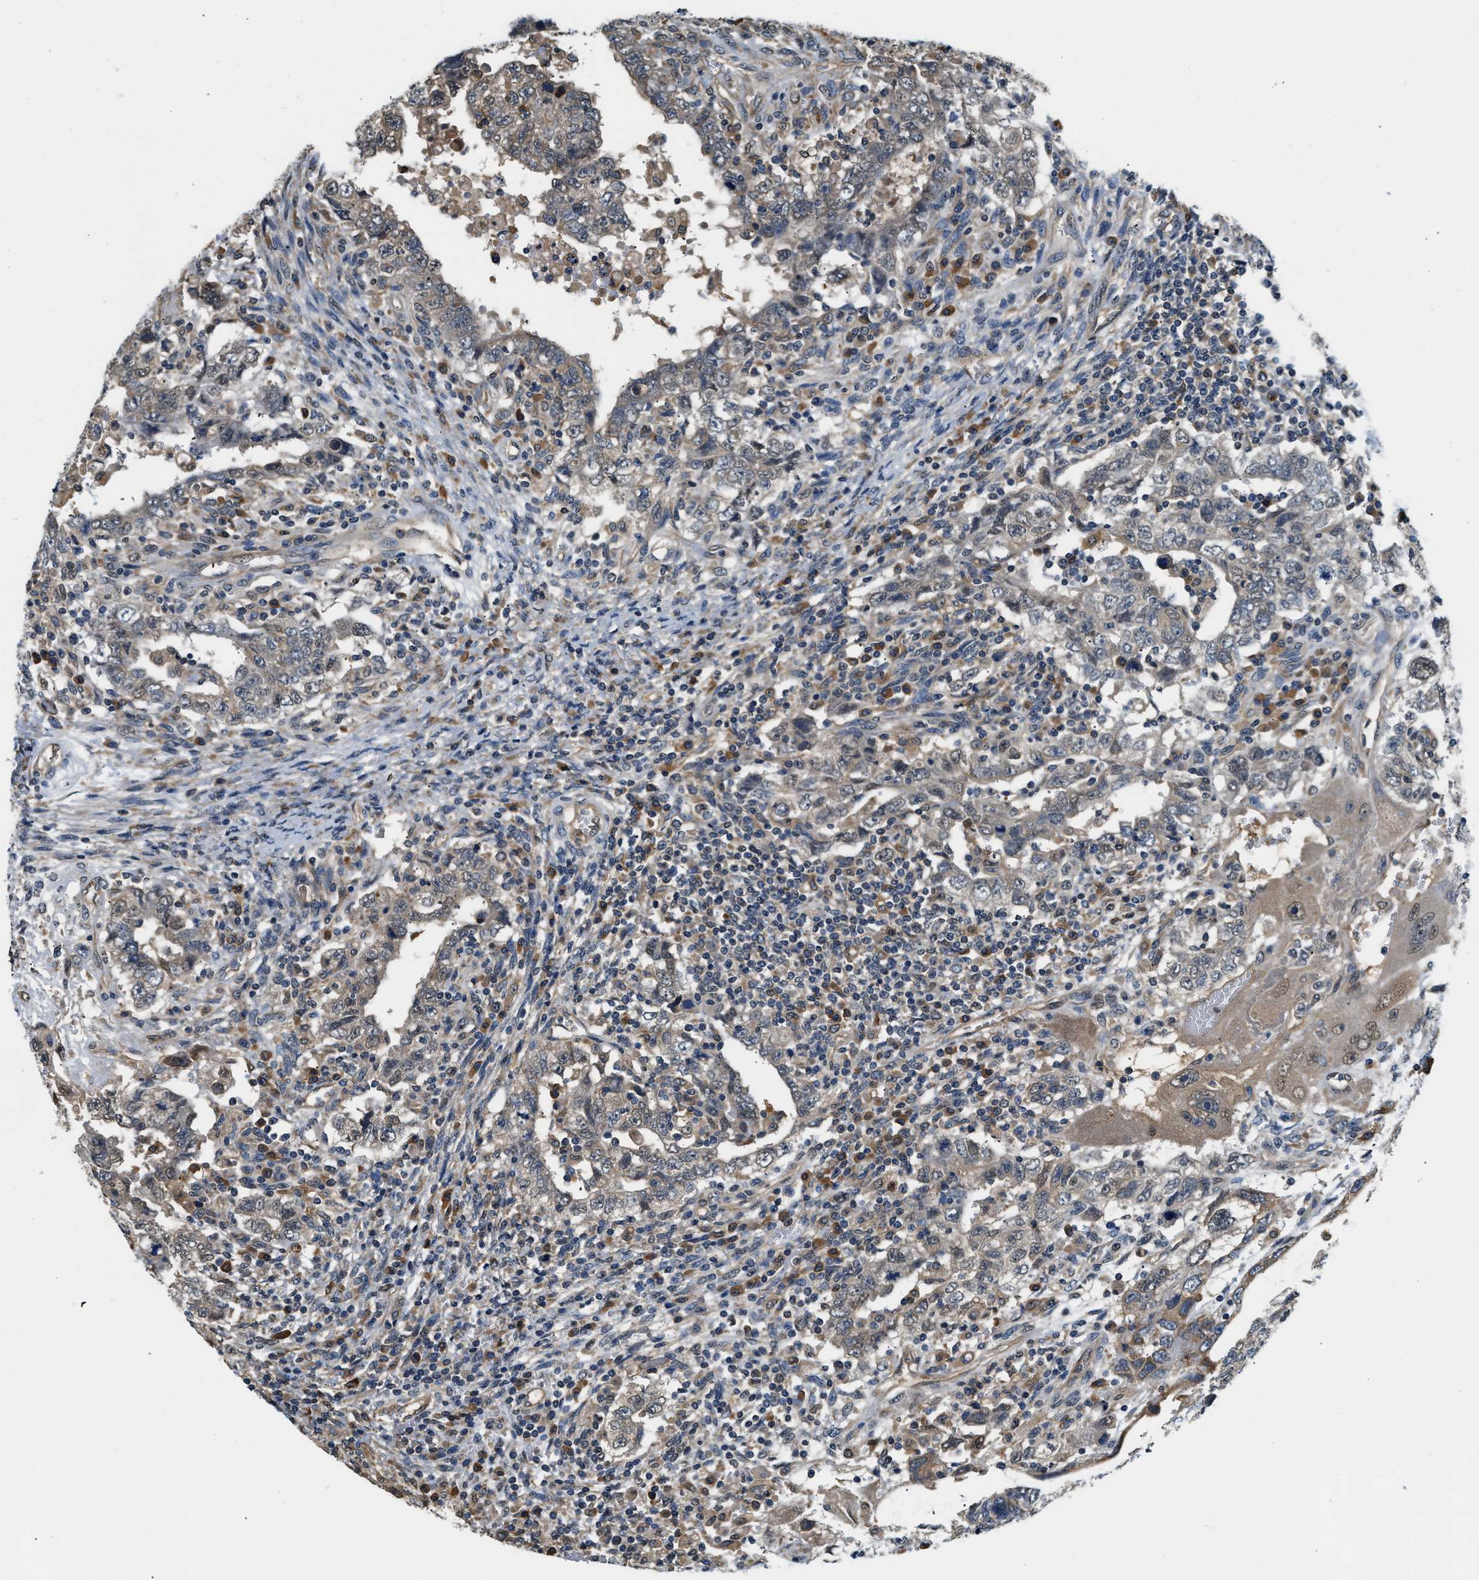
{"staining": {"intensity": "weak", "quantity": ">75%", "location": "cytoplasmic/membranous"}, "tissue": "testis cancer", "cell_type": "Tumor cells", "image_type": "cancer", "snomed": [{"axis": "morphology", "description": "Carcinoma, Embryonal, NOS"}, {"axis": "topography", "description": "Testis"}], "caption": "About >75% of tumor cells in human testis embryonal carcinoma demonstrate weak cytoplasmic/membranous protein expression as visualized by brown immunohistochemical staining.", "gene": "BCL7C", "patient": {"sex": "male", "age": 26}}